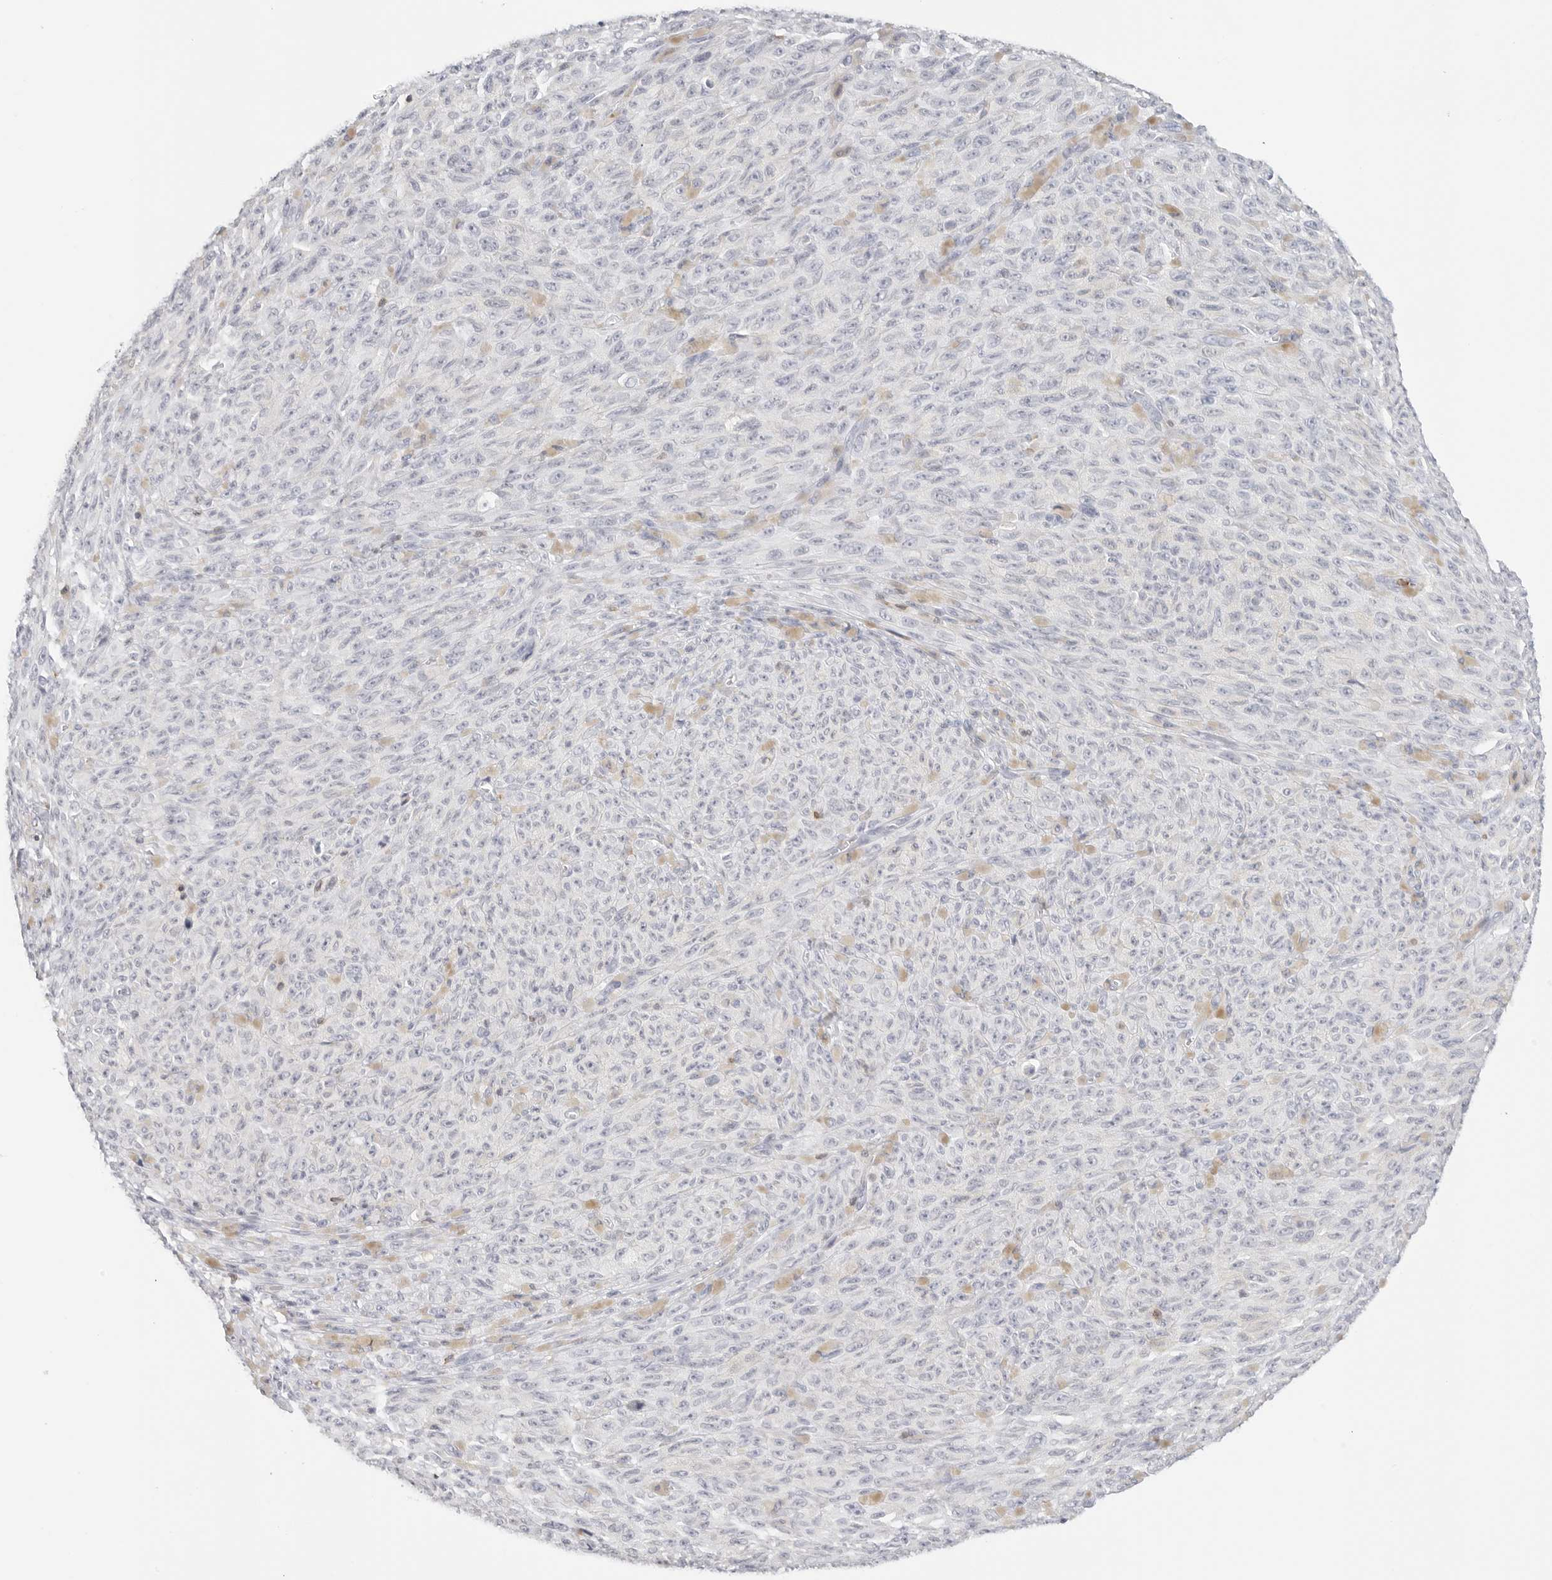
{"staining": {"intensity": "negative", "quantity": "none", "location": "none"}, "tissue": "melanoma", "cell_type": "Tumor cells", "image_type": "cancer", "snomed": [{"axis": "morphology", "description": "Malignant melanoma, NOS"}, {"axis": "topography", "description": "Skin"}], "caption": "High magnification brightfield microscopy of melanoma stained with DAB (brown) and counterstained with hematoxylin (blue): tumor cells show no significant expression.", "gene": "SLC9A3R1", "patient": {"sex": "female", "age": 82}}